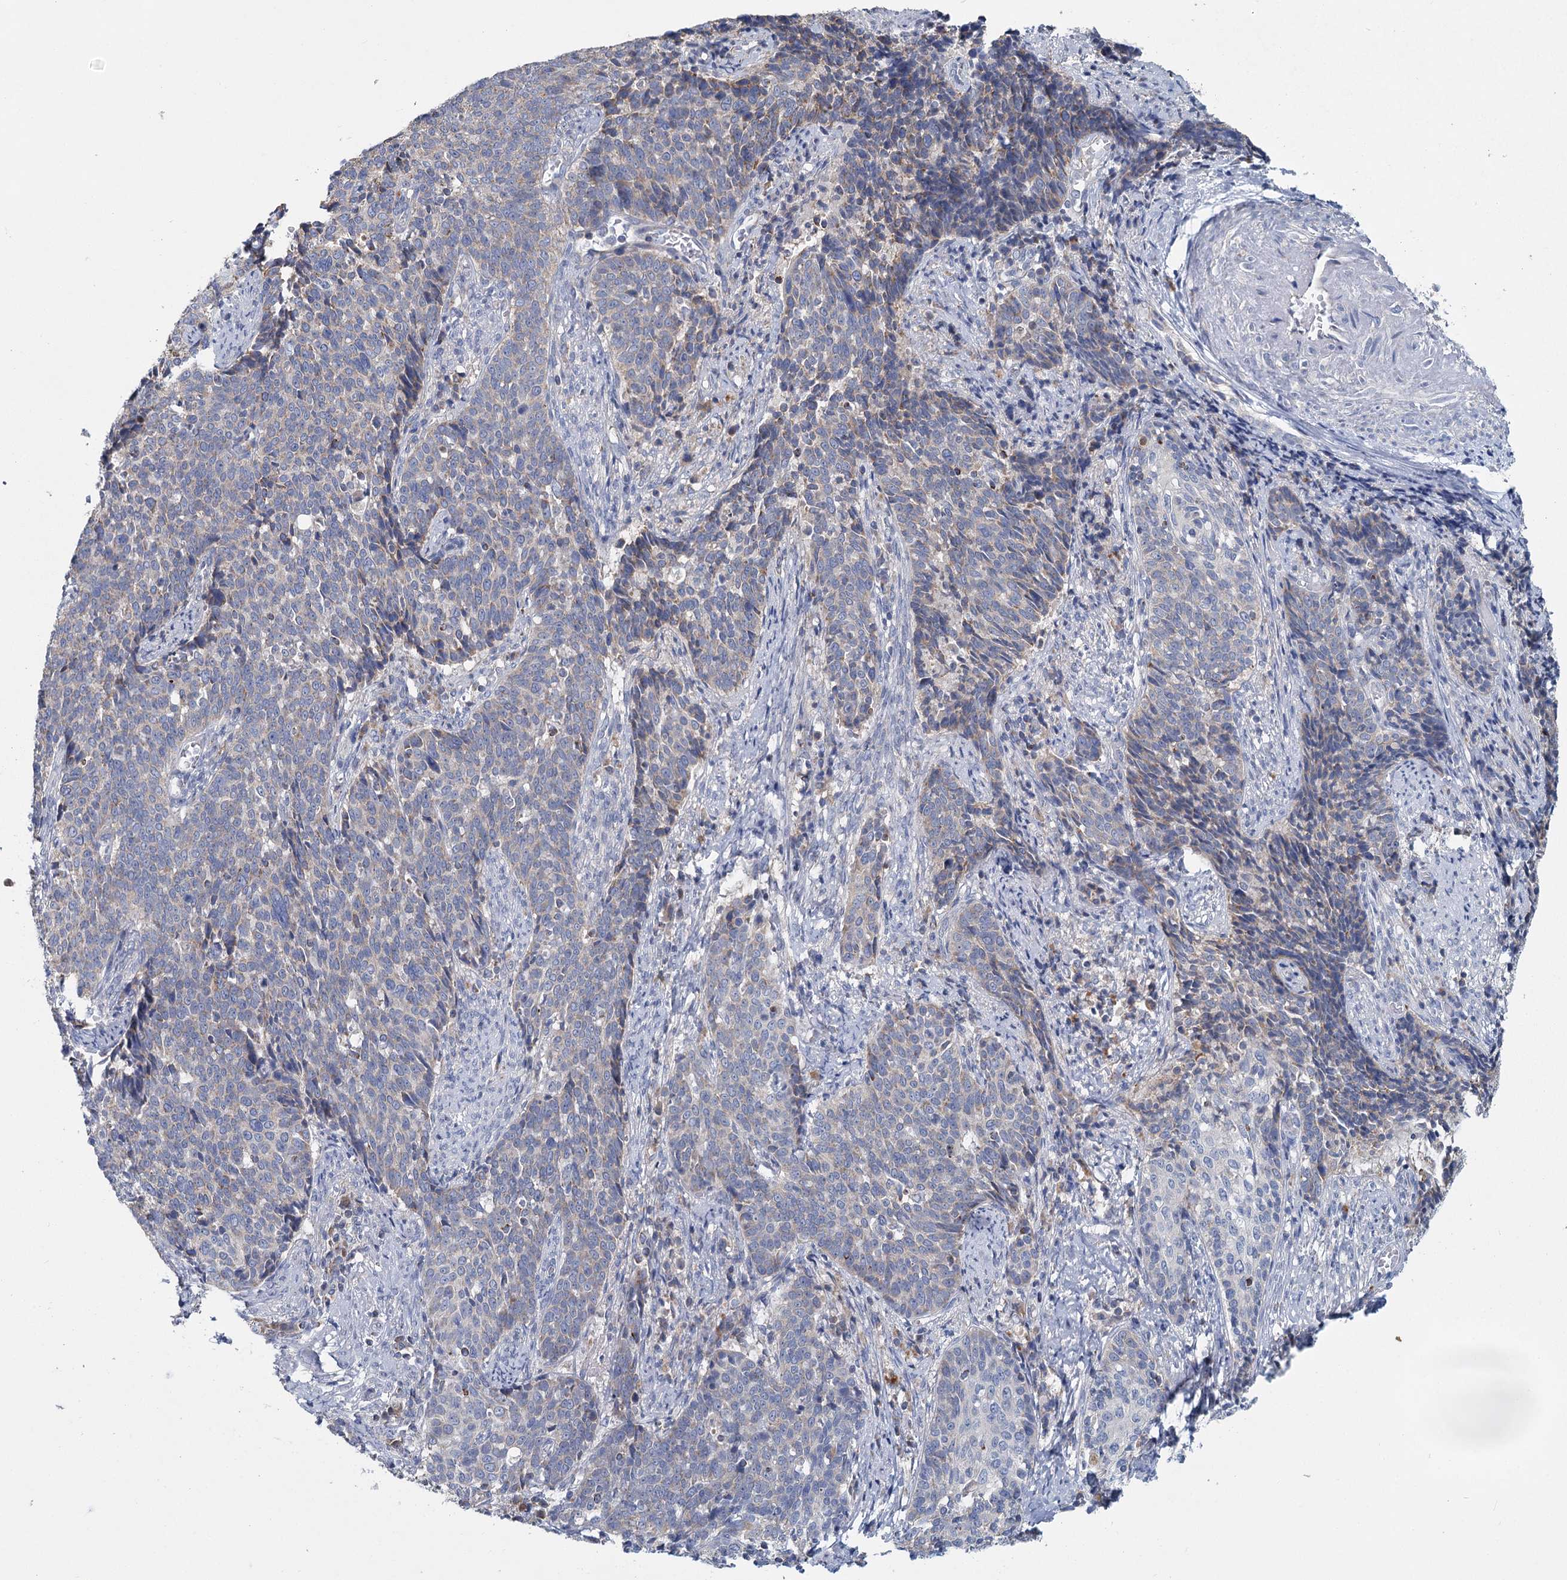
{"staining": {"intensity": "negative", "quantity": "none", "location": "none"}, "tissue": "cervical cancer", "cell_type": "Tumor cells", "image_type": "cancer", "snomed": [{"axis": "morphology", "description": "Squamous cell carcinoma, NOS"}, {"axis": "topography", "description": "Cervix"}], "caption": "This is an immunohistochemistry micrograph of human cervical squamous cell carcinoma. There is no positivity in tumor cells.", "gene": "ANKRD16", "patient": {"sex": "female", "age": 39}}